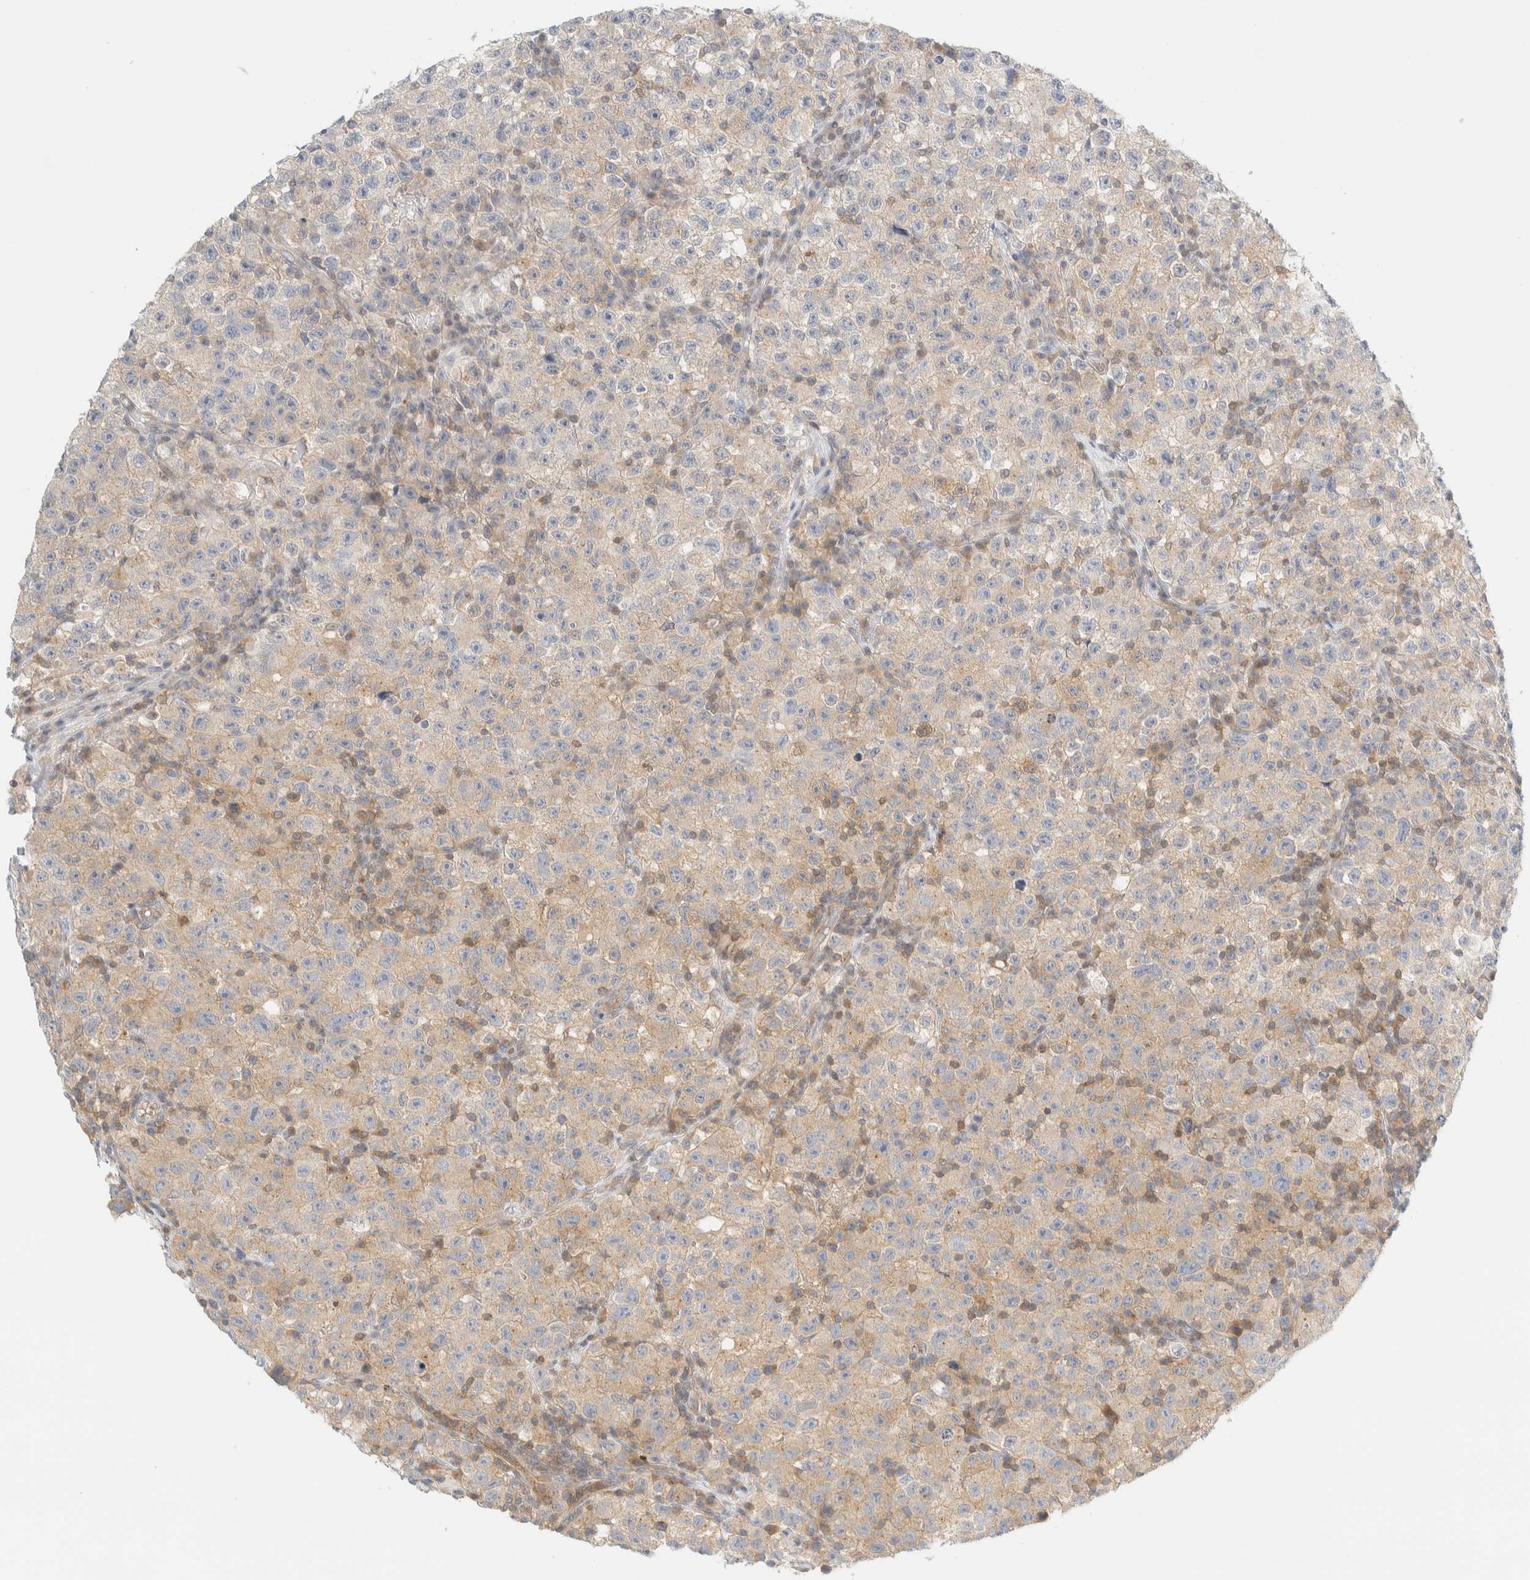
{"staining": {"intensity": "weak", "quantity": "25%-75%", "location": "cytoplasmic/membranous"}, "tissue": "testis cancer", "cell_type": "Tumor cells", "image_type": "cancer", "snomed": [{"axis": "morphology", "description": "Seminoma, NOS"}, {"axis": "topography", "description": "Testis"}], "caption": "Testis seminoma stained with a protein marker exhibits weak staining in tumor cells.", "gene": "PCYT2", "patient": {"sex": "male", "age": 22}}